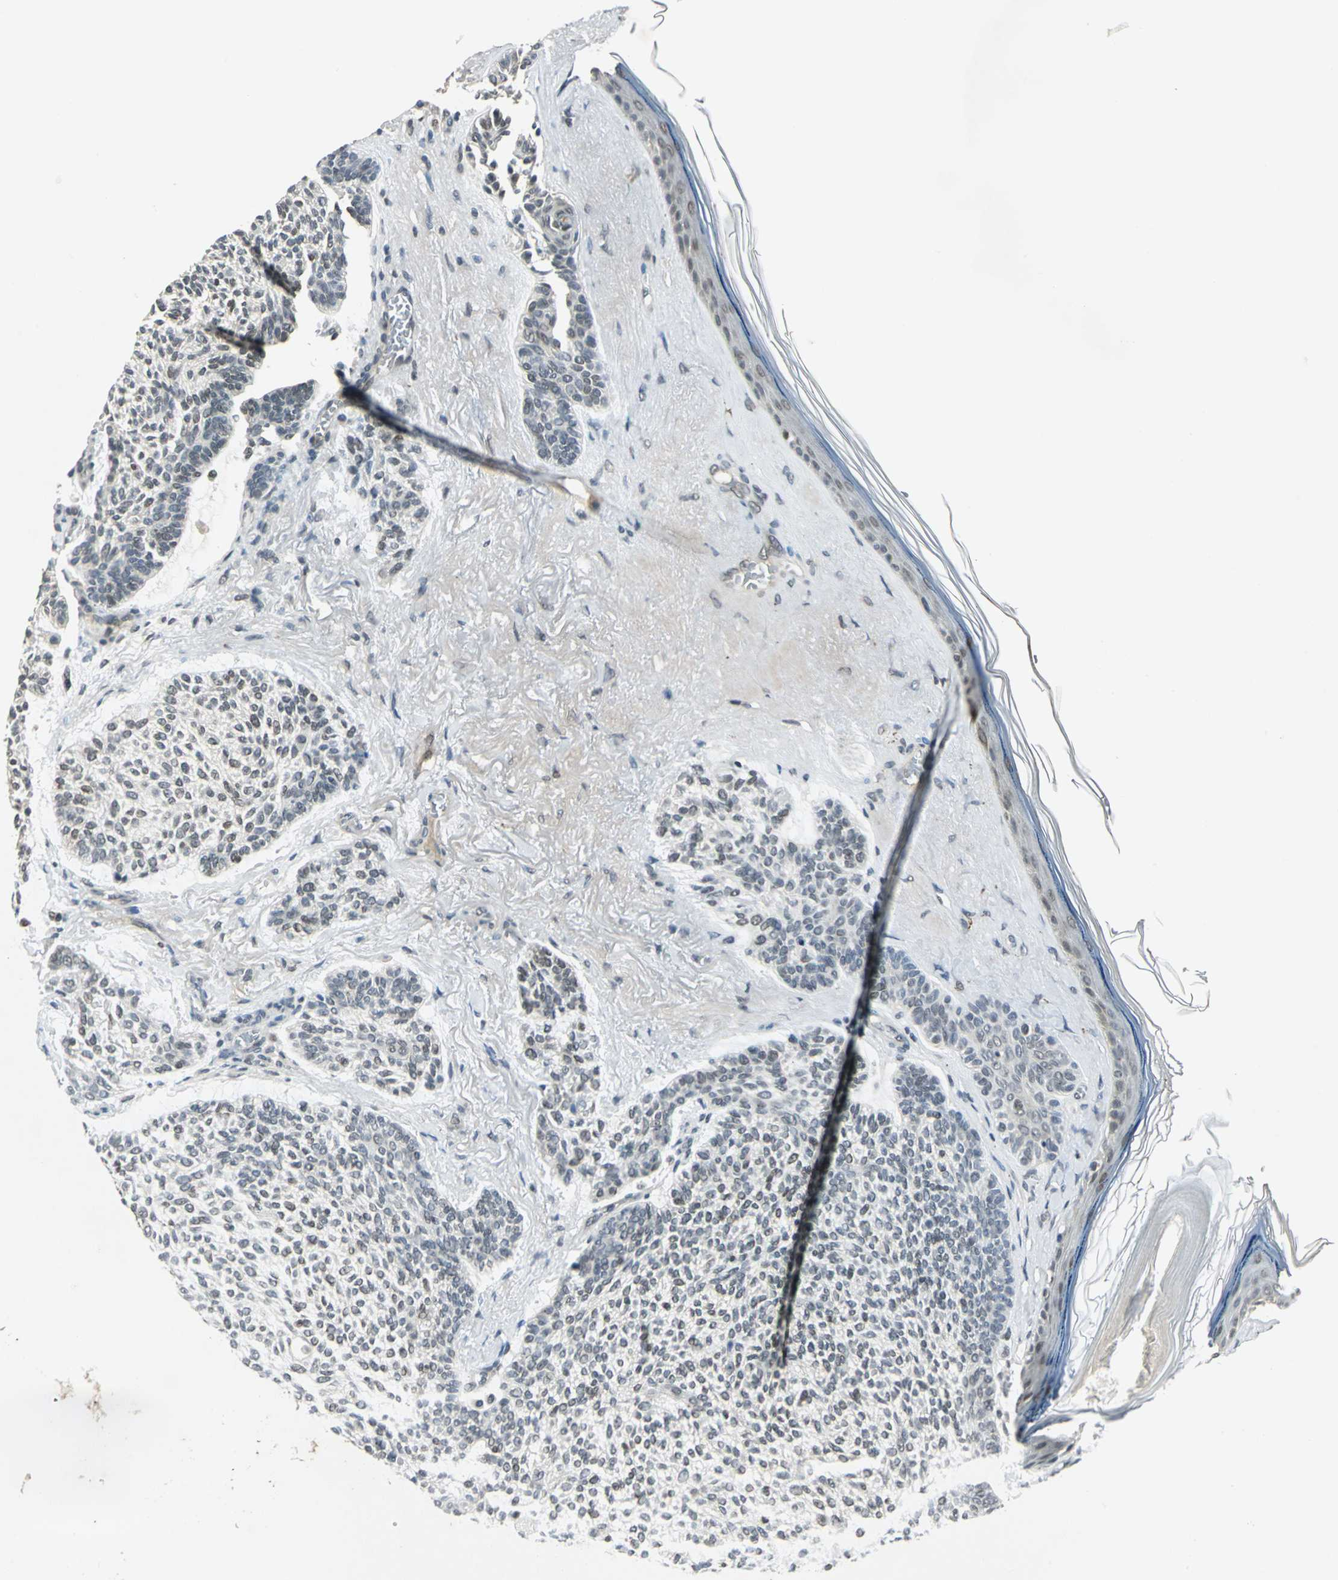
{"staining": {"intensity": "negative", "quantity": "none", "location": "none"}, "tissue": "skin cancer", "cell_type": "Tumor cells", "image_type": "cancer", "snomed": [{"axis": "morphology", "description": "Normal tissue, NOS"}, {"axis": "morphology", "description": "Basal cell carcinoma"}, {"axis": "topography", "description": "Skin"}], "caption": "High magnification brightfield microscopy of basal cell carcinoma (skin) stained with DAB (3,3'-diaminobenzidine) (brown) and counterstained with hematoxylin (blue): tumor cells show no significant positivity.", "gene": "RAD17", "patient": {"sex": "female", "age": 70}}